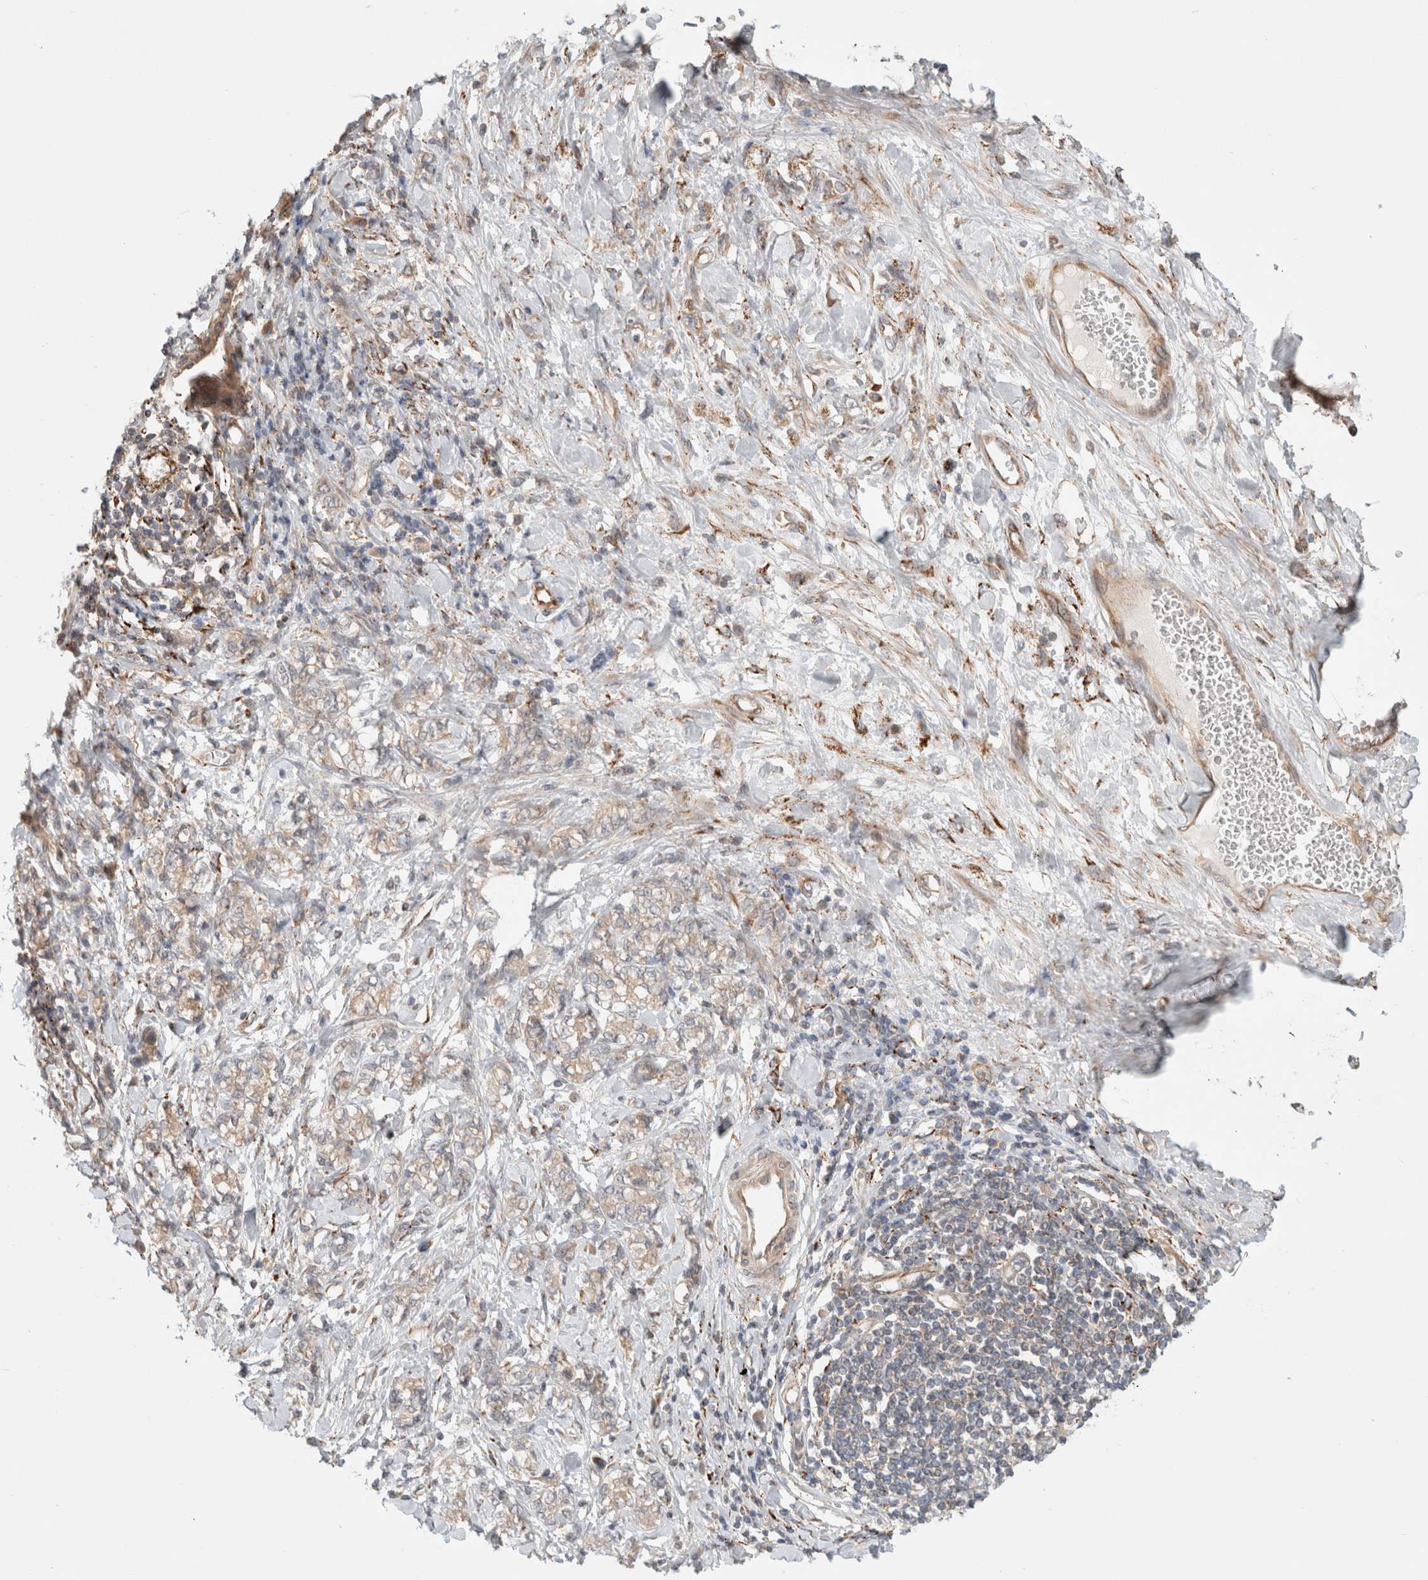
{"staining": {"intensity": "weak", "quantity": "<25%", "location": "cytoplasmic/membranous"}, "tissue": "stomach cancer", "cell_type": "Tumor cells", "image_type": "cancer", "snomed": [{"axis": "morphology", "description": "Adenocarcinoma, NOS"}, {"axis": "topography", "description": "Stomach"}], "caption": "Immunohistochemistry image of neoplastic tissue: human stomach cancer stained with DAB demonstrates no significant protein positivity in tumor cells.", "gene": "HROB", "patient": {"sex": "female", "age": 76}}